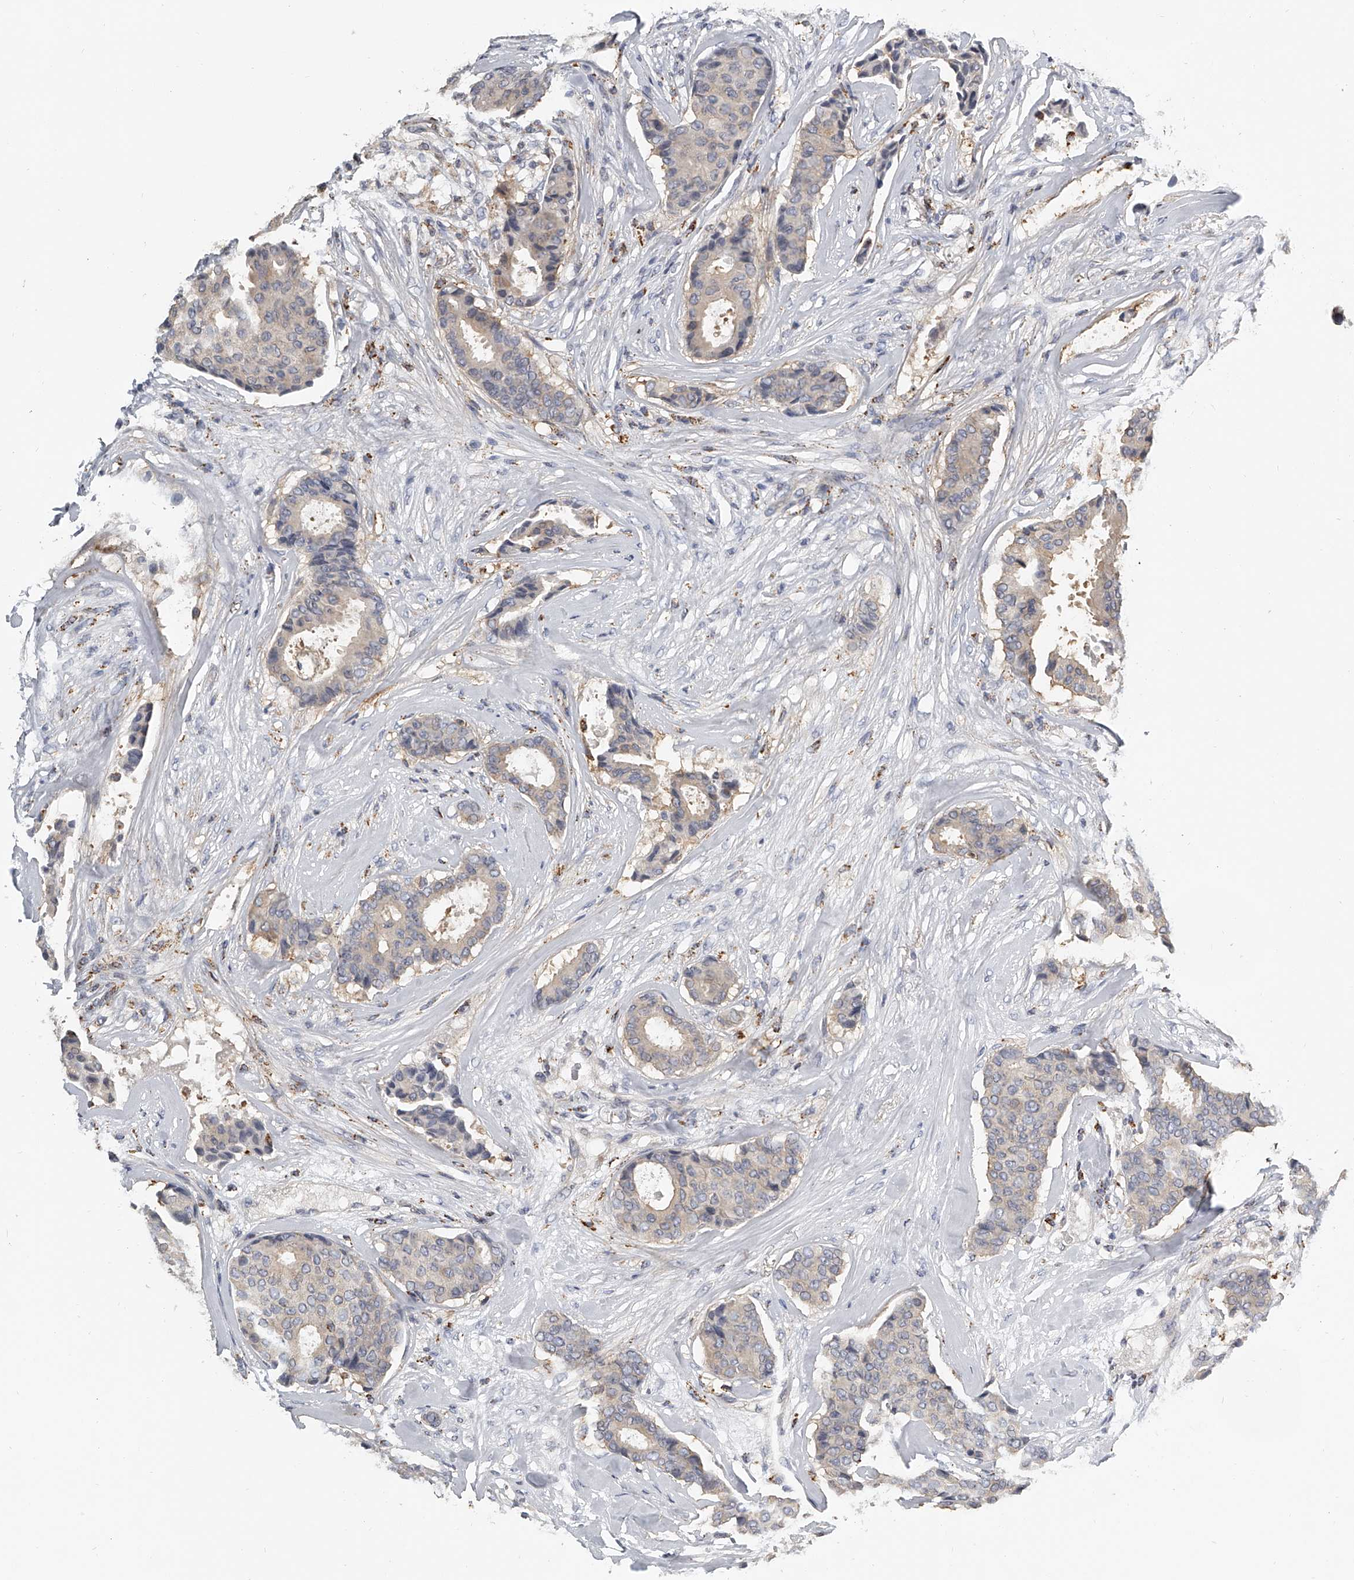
{"staining": {"intensity": "negative", "quantity": "none", "location": "none"}, "tissue": "breast cancer", "cell_type": "Tumor cells", "image_type": "cancer", "snomed": [{"axis": "morphology", "description": "Duct carcinoma"}, {"axis": "topography", "description": "Breast"}], "caption": "Tumor cells are negative for brown protein staining in breast cancer.", "gene": "KLHL7", "patient": {"sex": "female", "age": 75}}